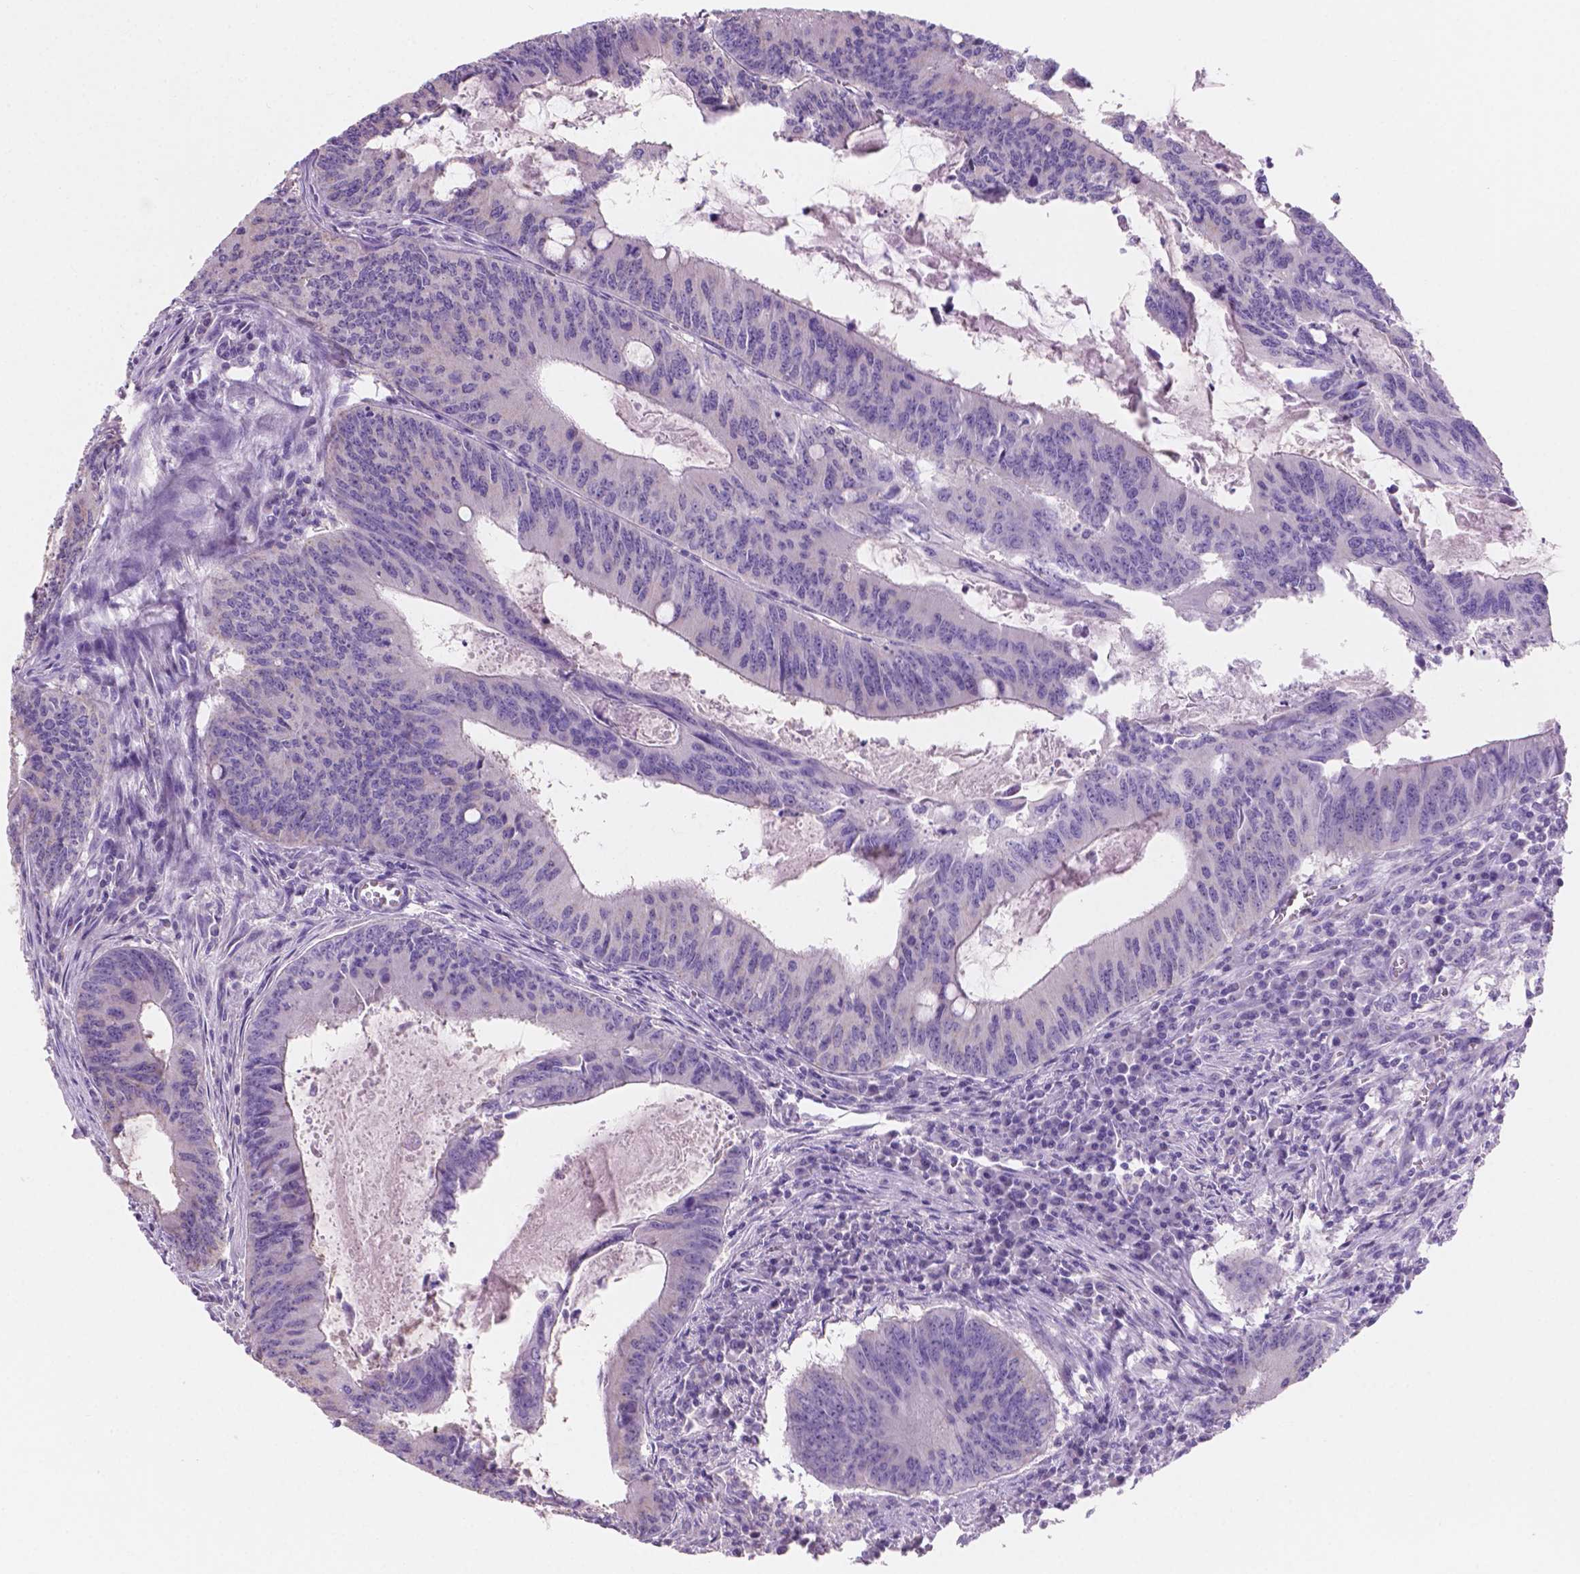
{"staining": {"intensity": "negative", "quantity": "none", "location": "none"}, "tissue": "colorectal cancer", "cell_type": "Tumor cells", "image_type": "cancer", "snomed": [{"axis": "morphology", "description": "Adenocarcinoma, NOS"}, {"axis": "topography", "description": "Colon"}], "caption": "Tumor cells show no significant staining in colorectal adenocarcinoma. (DAB immunohistochemistry with hematoxylin counter stain).", "gene": "SBSN", "patient": {"sex": "male", "age": 67}}